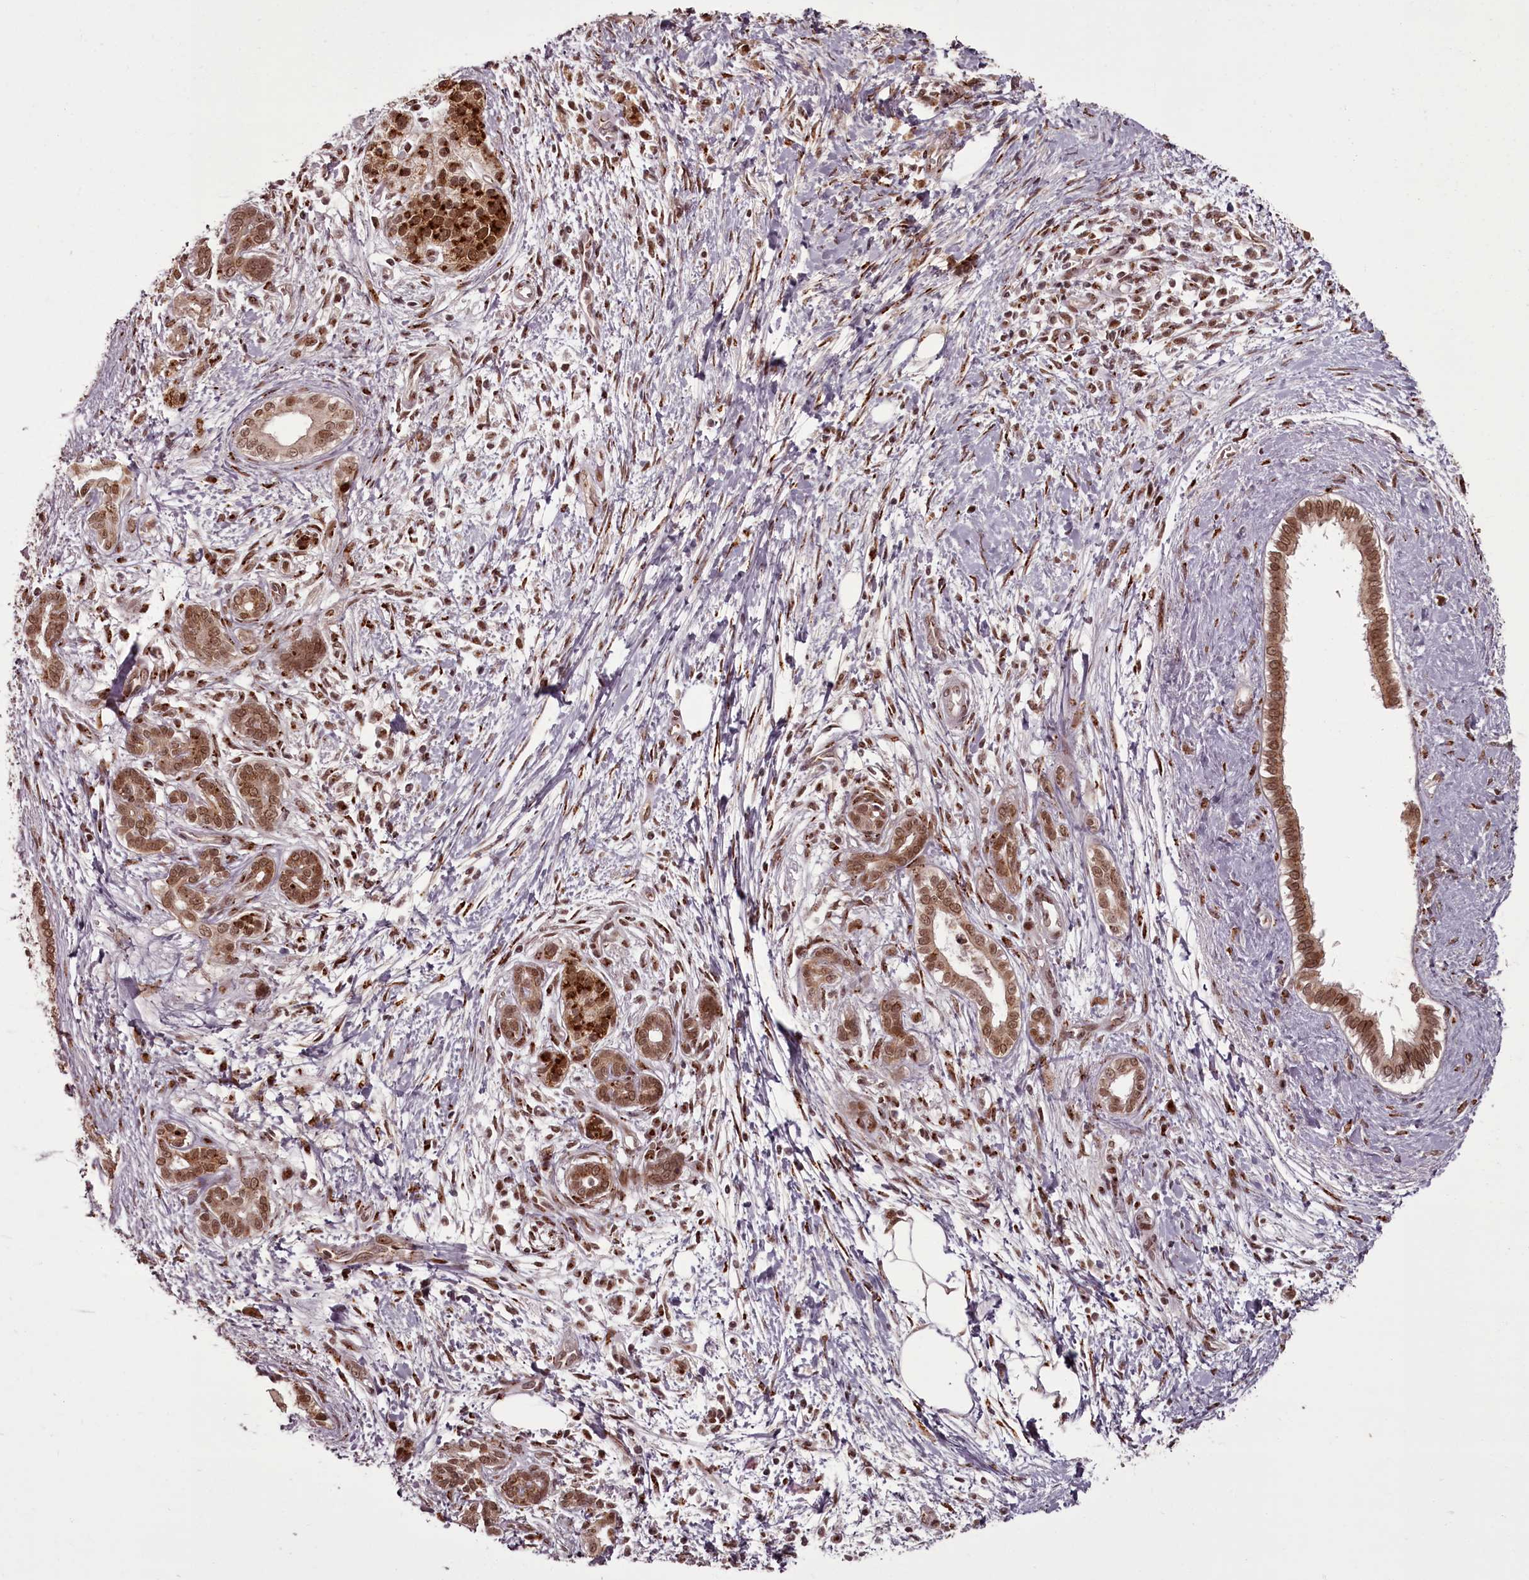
{"staining": {"intensity": "moderate", "quantity": ">75%", "location": "cytoplasmic/membranous,nuclear"}, "tissue": "pancreatic cancer", "cell_type": "Tumor cells", "image_type": "cancer", "snomed": [{"axis": "morphology", "description": "Adenocarcinoma, NOS"}, {"axis": "topography", "description": "Pancreas"}], "caption": "This photomicrograph shows IHC staining of pancreatic cancer (adenocarcinoma), with medium moderate cytoplasmic/membranous and nuclear staining in approximately >75% of tumor cells.", "gene": "CEP83", "patient": {"sex": "male", "age": 58}}